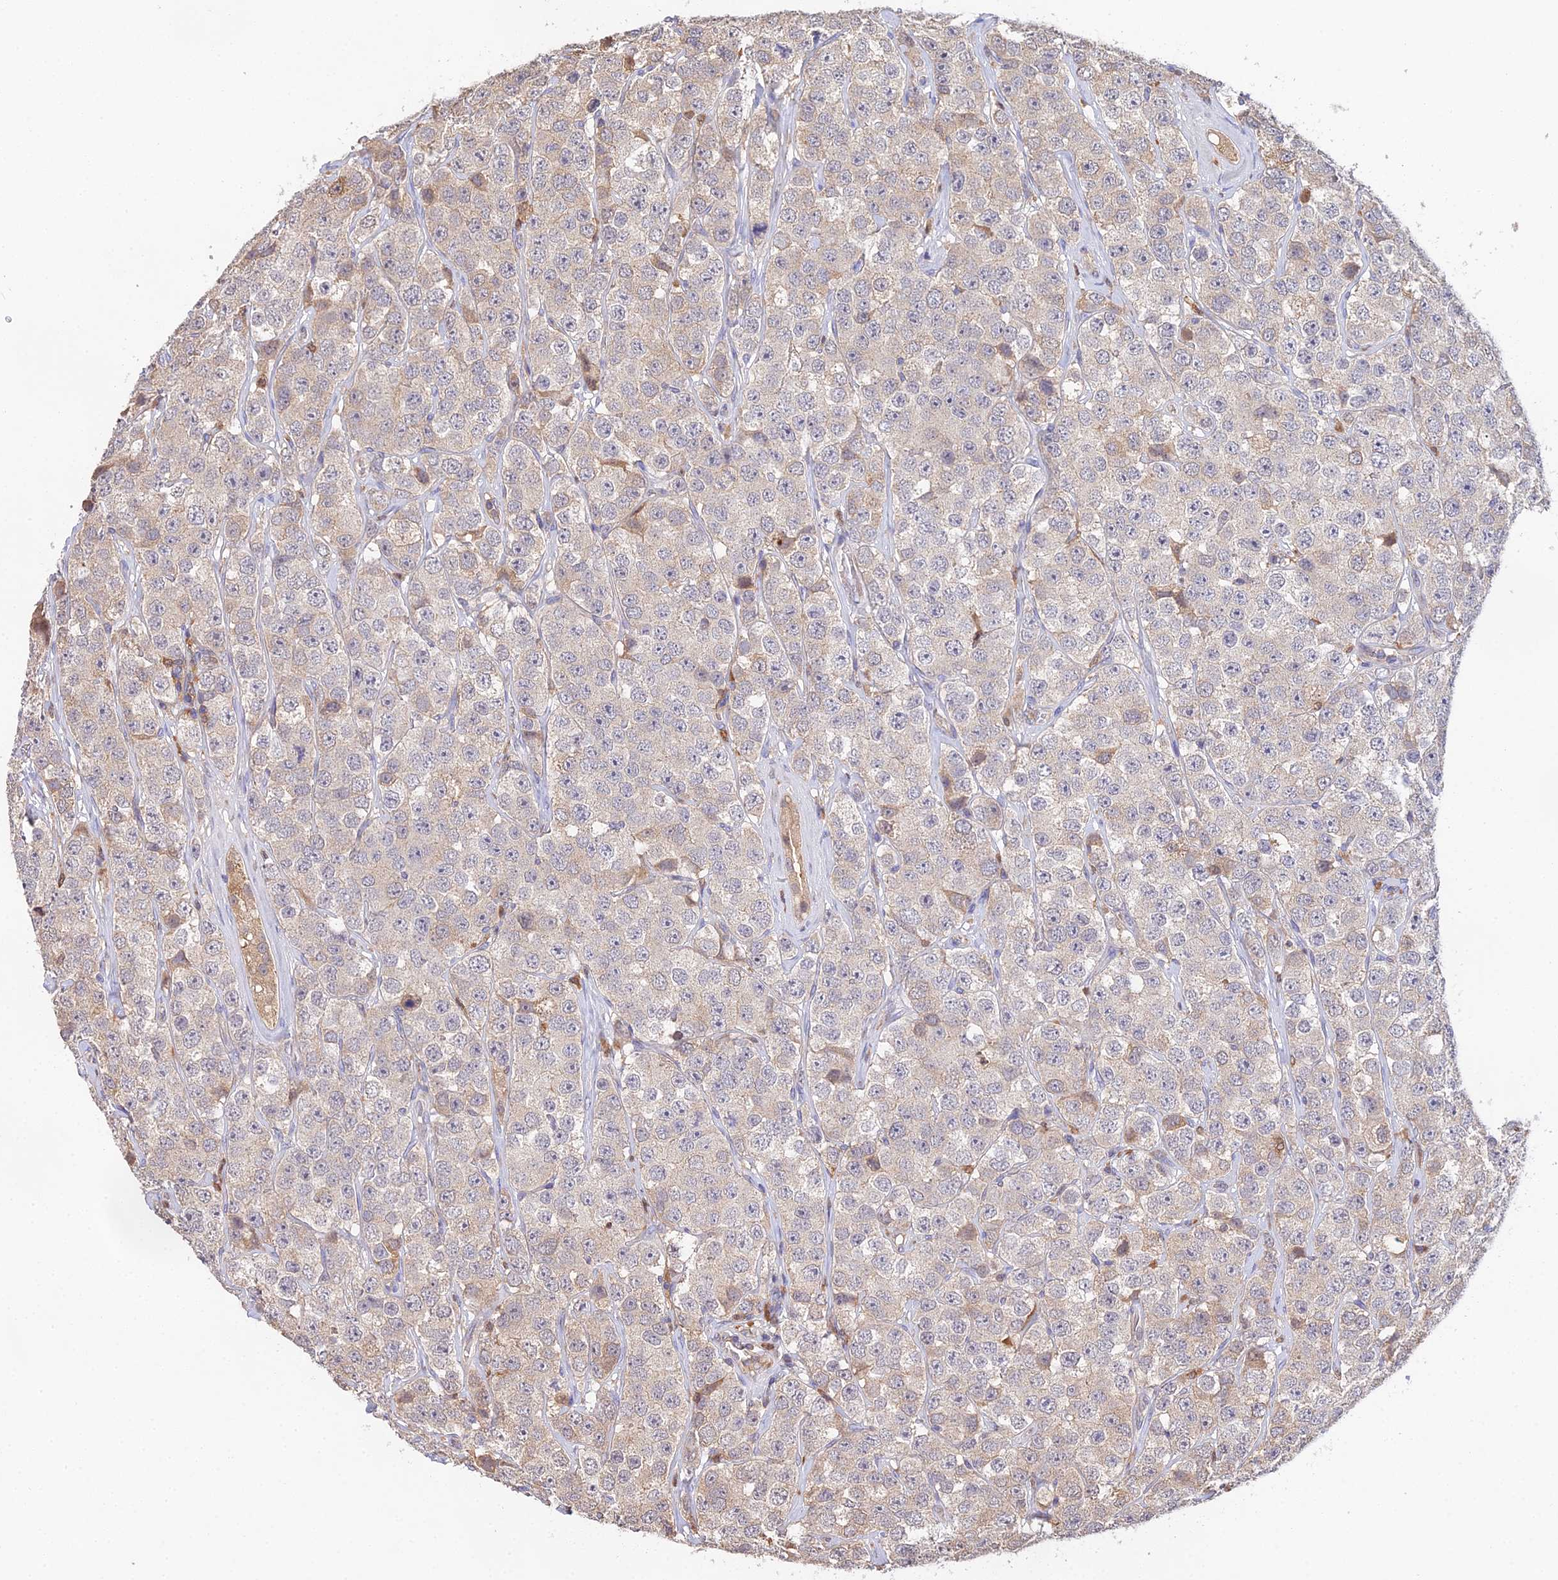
{"staining": {"intensity": "weak", "quantity": "<25%", "location": "cytoplasmic/membranous"}, "tissue": "testis cancer", "cell_type": "Tumor cells", "image_type": "cancer", "snomed": [{"axis": "morphology", "description": "Seminoma, NOS"}, {"axis": "topography", "description": "Testis"}], "caption": "Protein analysis of seminoma (testis) reveals no significant staining in tumor cells. The staining was performed using DAB (3,3'-diaminobenzidine) to visualize the protein expression in brown, while the nuclei were stained in blue with hematoxylin (Magnification: 20x).", "gene": "FBP1", "patient": {"sex": "male", "age": 28}}